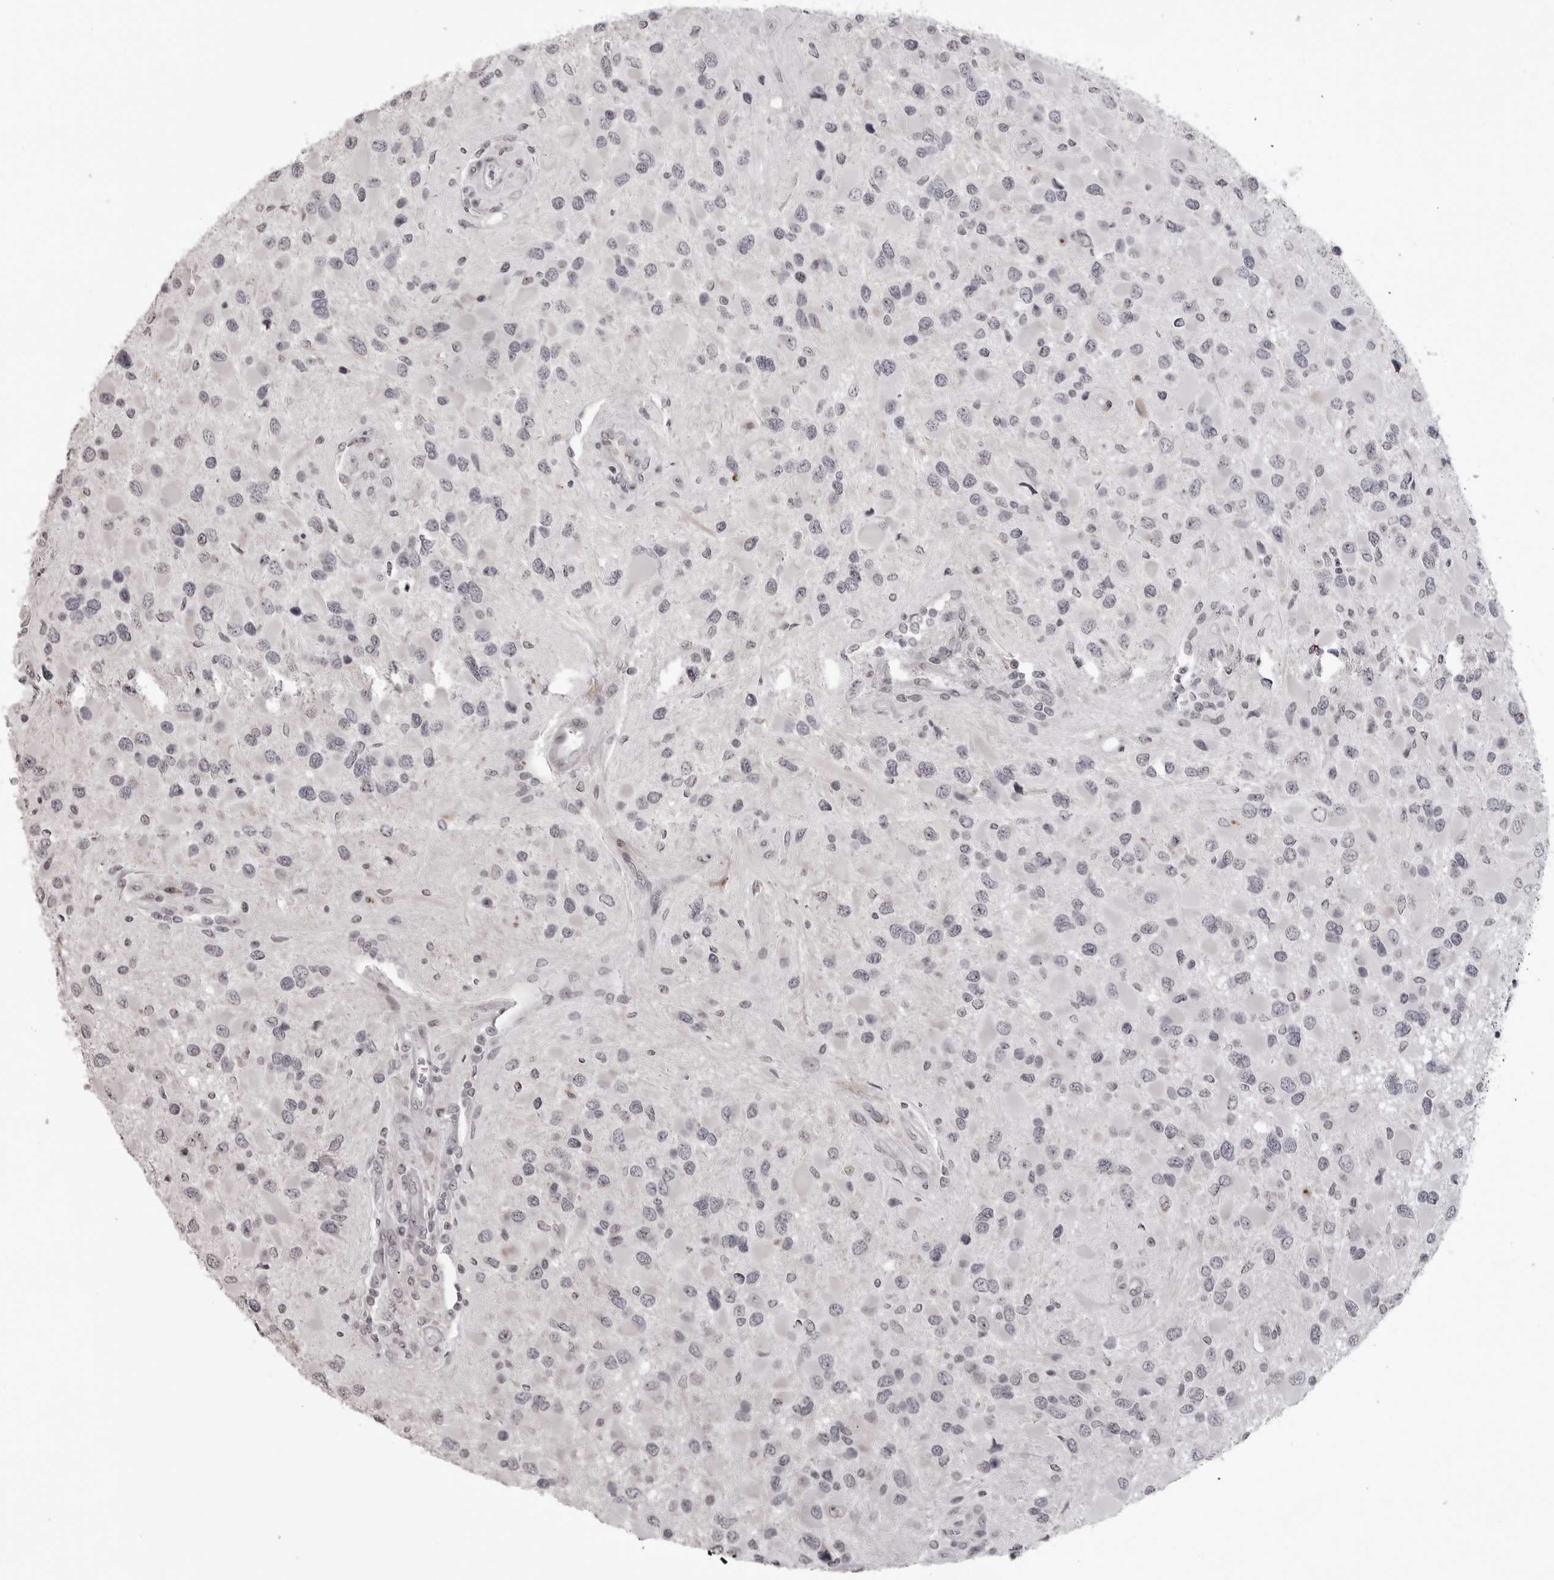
{"staining": {"intensity": "negative", "quantity": "none", "location": "none"}, "tissue": "glioma", "cell_type": "Tumor cells", "image_type": "cancer", "snomed": [{"axis": "morphology", "description": "Glioma, malignant, High grade"}, {"axis": "topography", "description": "Brain"}], "caption": "An image of human glioma is negative for staining in tumor cells.", "gene": "HELZ", "patient": {"sex": "male", "age": 53}}